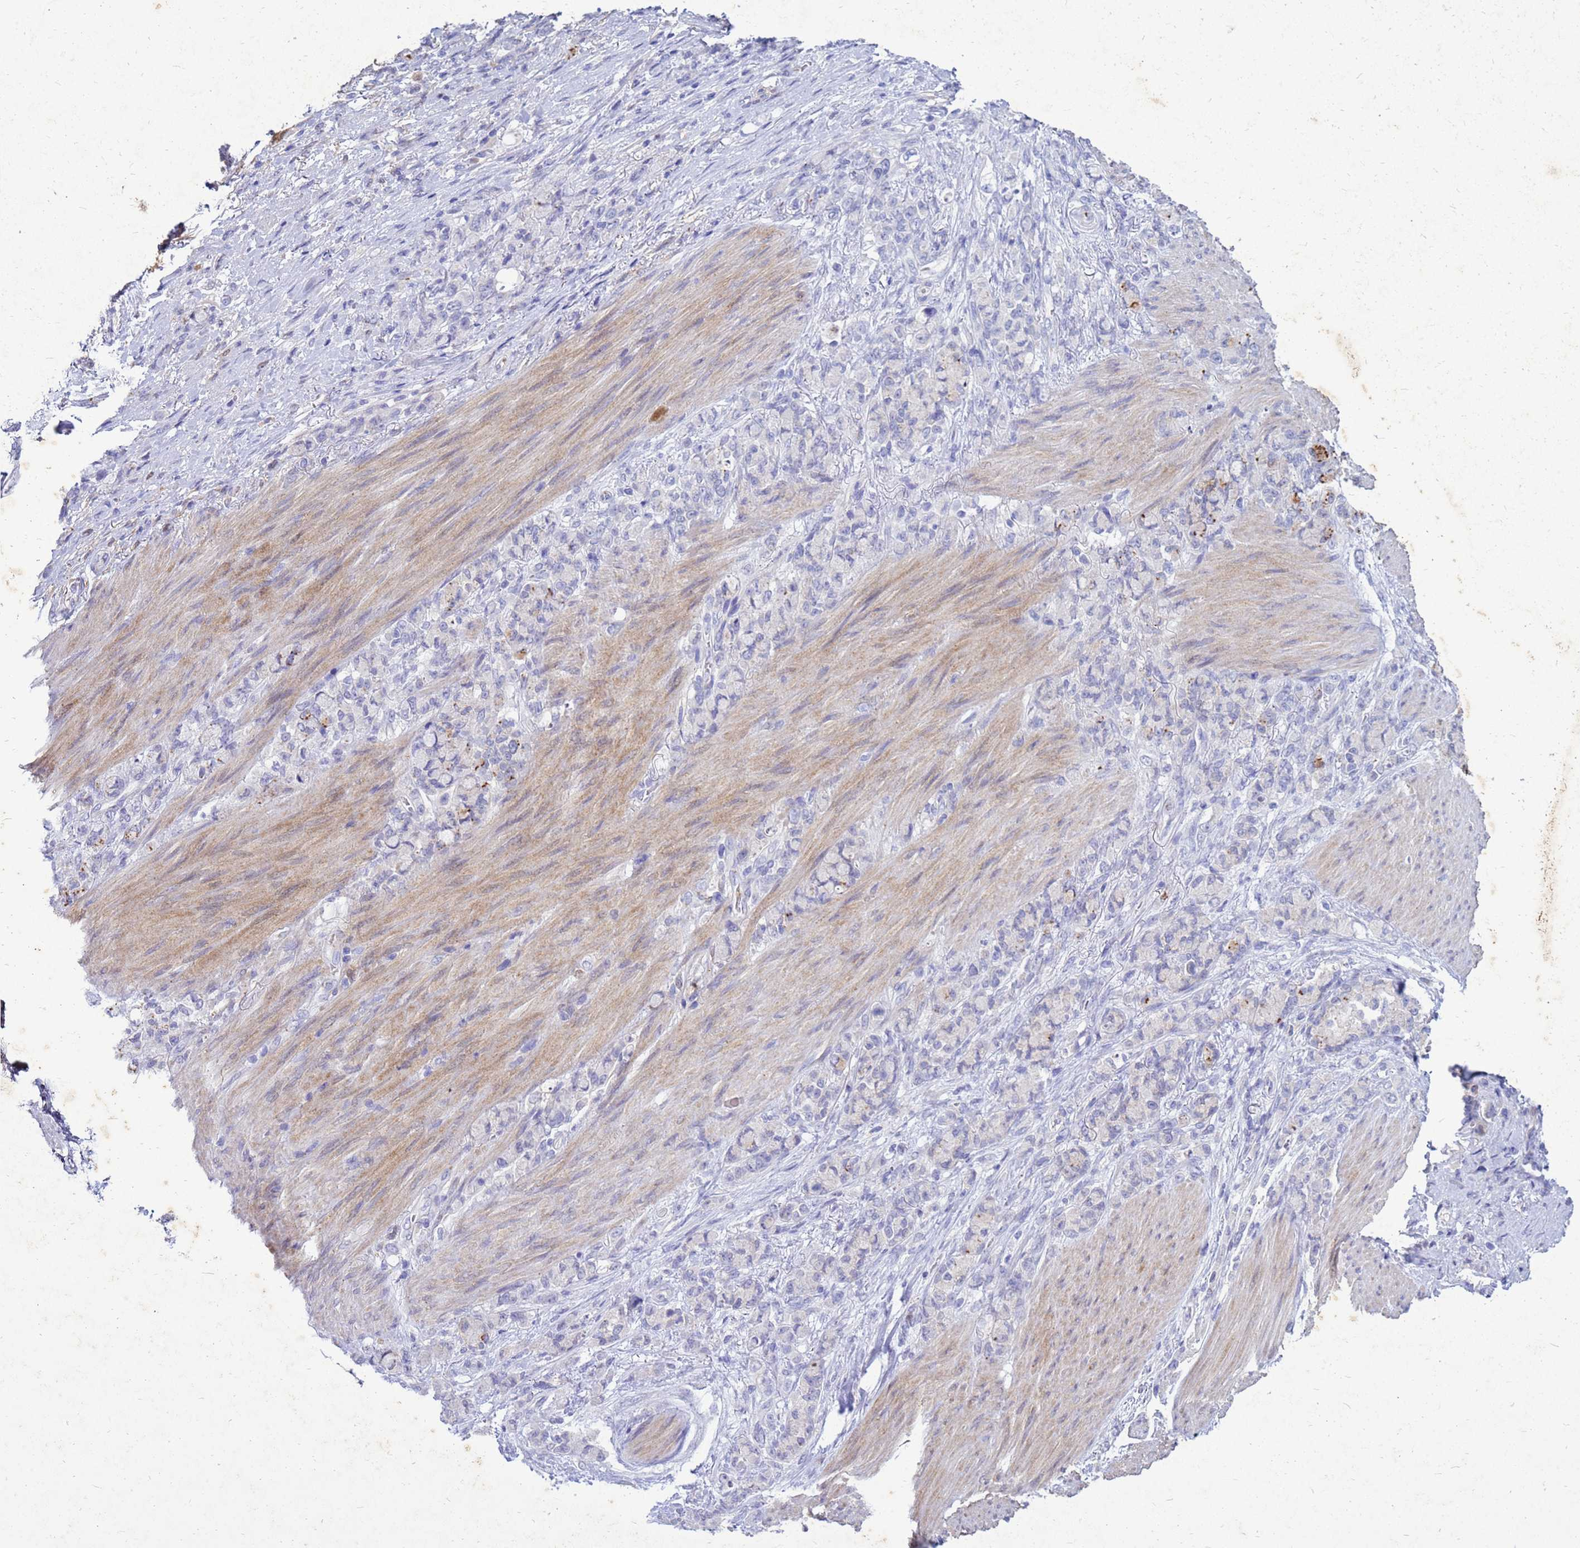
{"staining": {"intensity": "negative", "quantity": "none", "location": "none"}, "tissue": "stomach cancer", "cell_type": "Tumor cells", "image_type": "cancer", "snomed": [{"axis": "morphology", "description": "Normal tissue, NOS"}, {"axis": "morphology", "description": "Adenocarcinoma, NOS"}, {"axis": "topography", "description": "Stomach"}], "caption": "This micrograph is of stomach cancer (adenocarcinoma) stained with IHC to label a protein in brown with the nuclei are counter-stained blue. There is no expression in tumor cells.", "gene": "AKR1C1", "patient": {"sex": "female", "age": 79}}